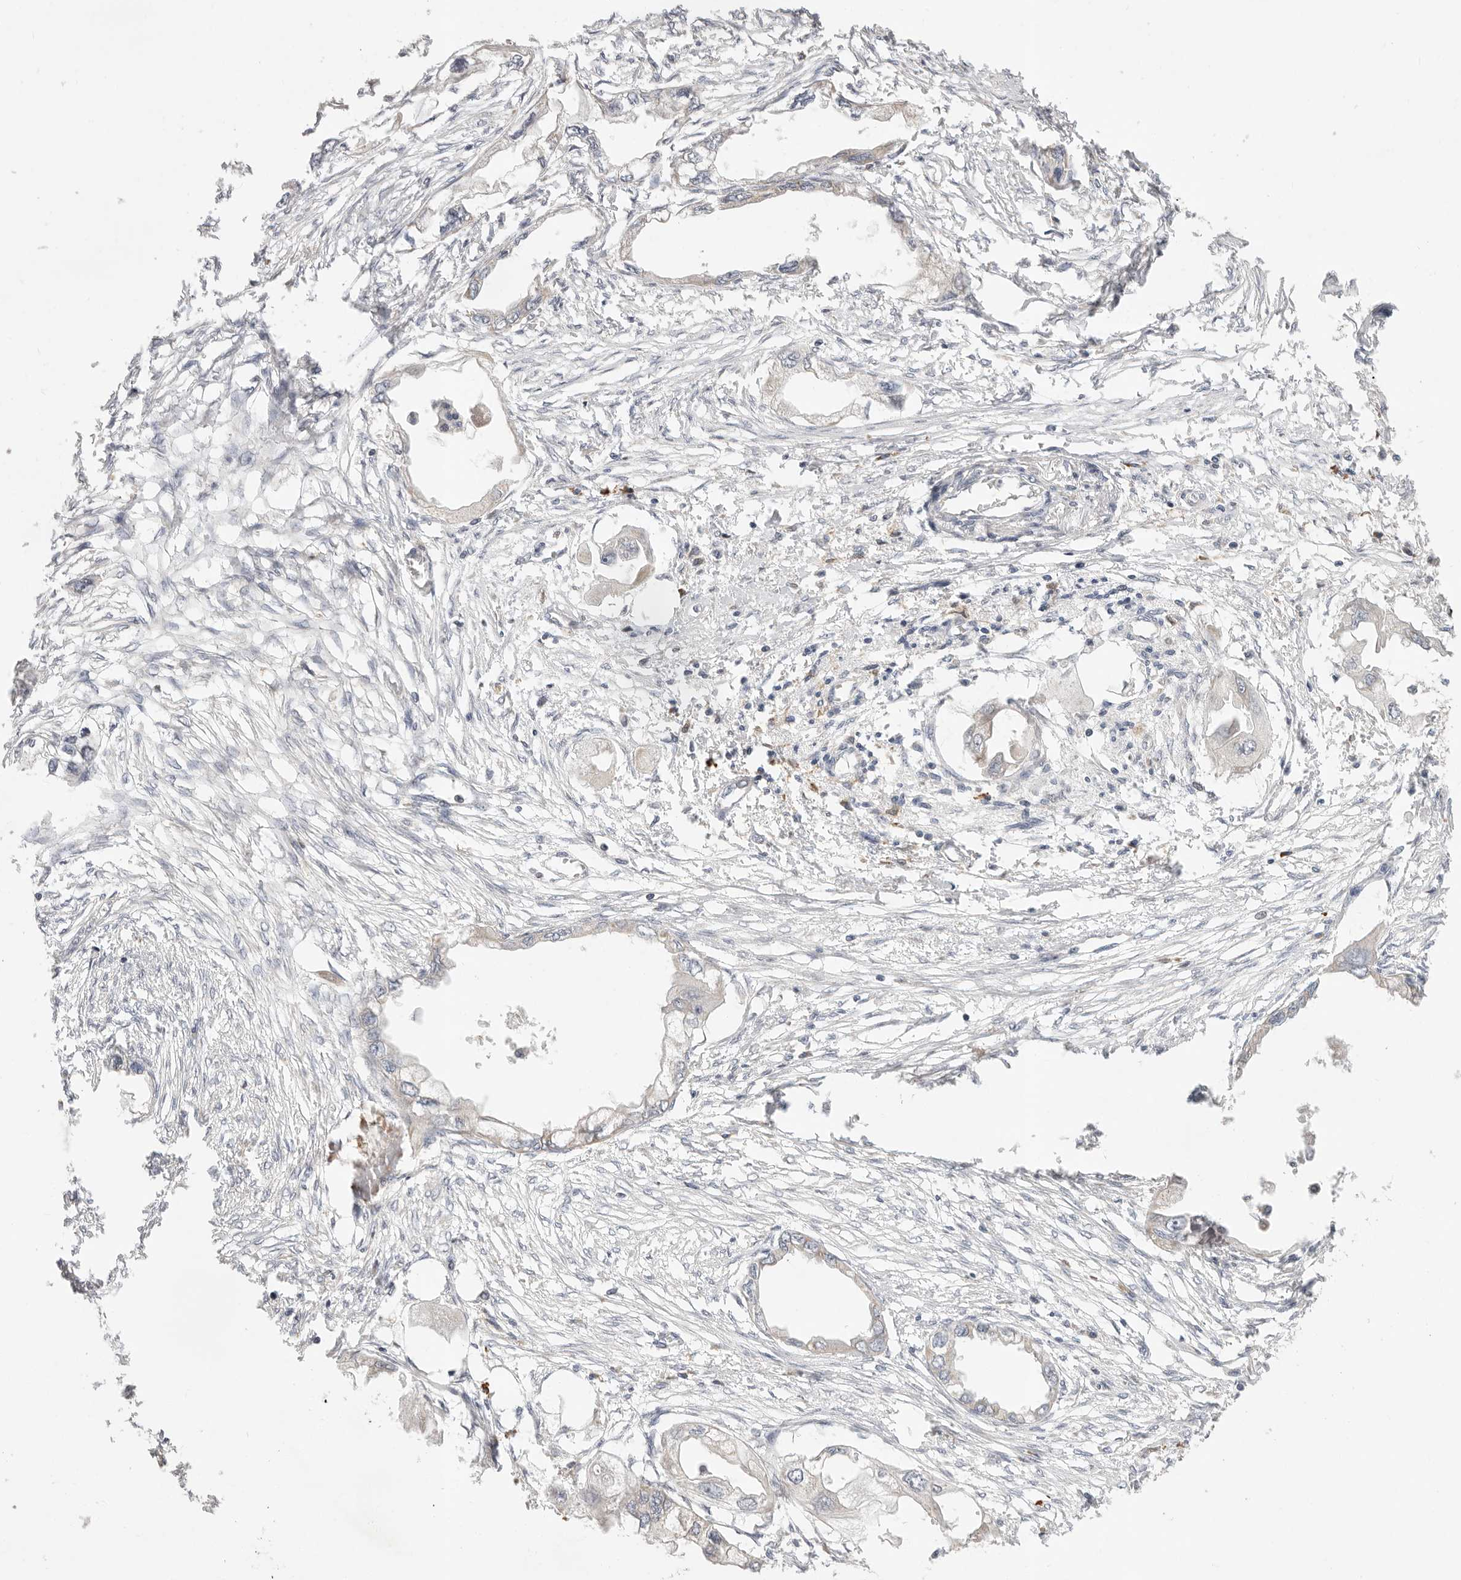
{"staining": {"intensity": "negative", "quantity": "none", "location": "none"}, "tissue": "endometrial cancer", "cell_type": "Tumor cells", "image_type": "cancer", "snomed": [{"axis": "morphology", "description": "Adenocarcinoma, NOS"}, {"axis": "morphology", "description": "Adenocarcinoma, metastatic, NOS"}, {"axis": "topography", "description": "Adipose tissue"}, {"axis": "topography", "description": "Endometrium"}], "caption": "Immunohistochemistry photomicrograph of neoplastic tissue: endometrial cancer (metastatic adenocarcinoma) stained with DAB (3,3'-diaminobenzidine) exhibits no significant protein expression in tumor cells. (IHC, brightfield microscopy, high magnification).", "gene": "USH1C", "patient": {"sex": "female", "age": 67}}